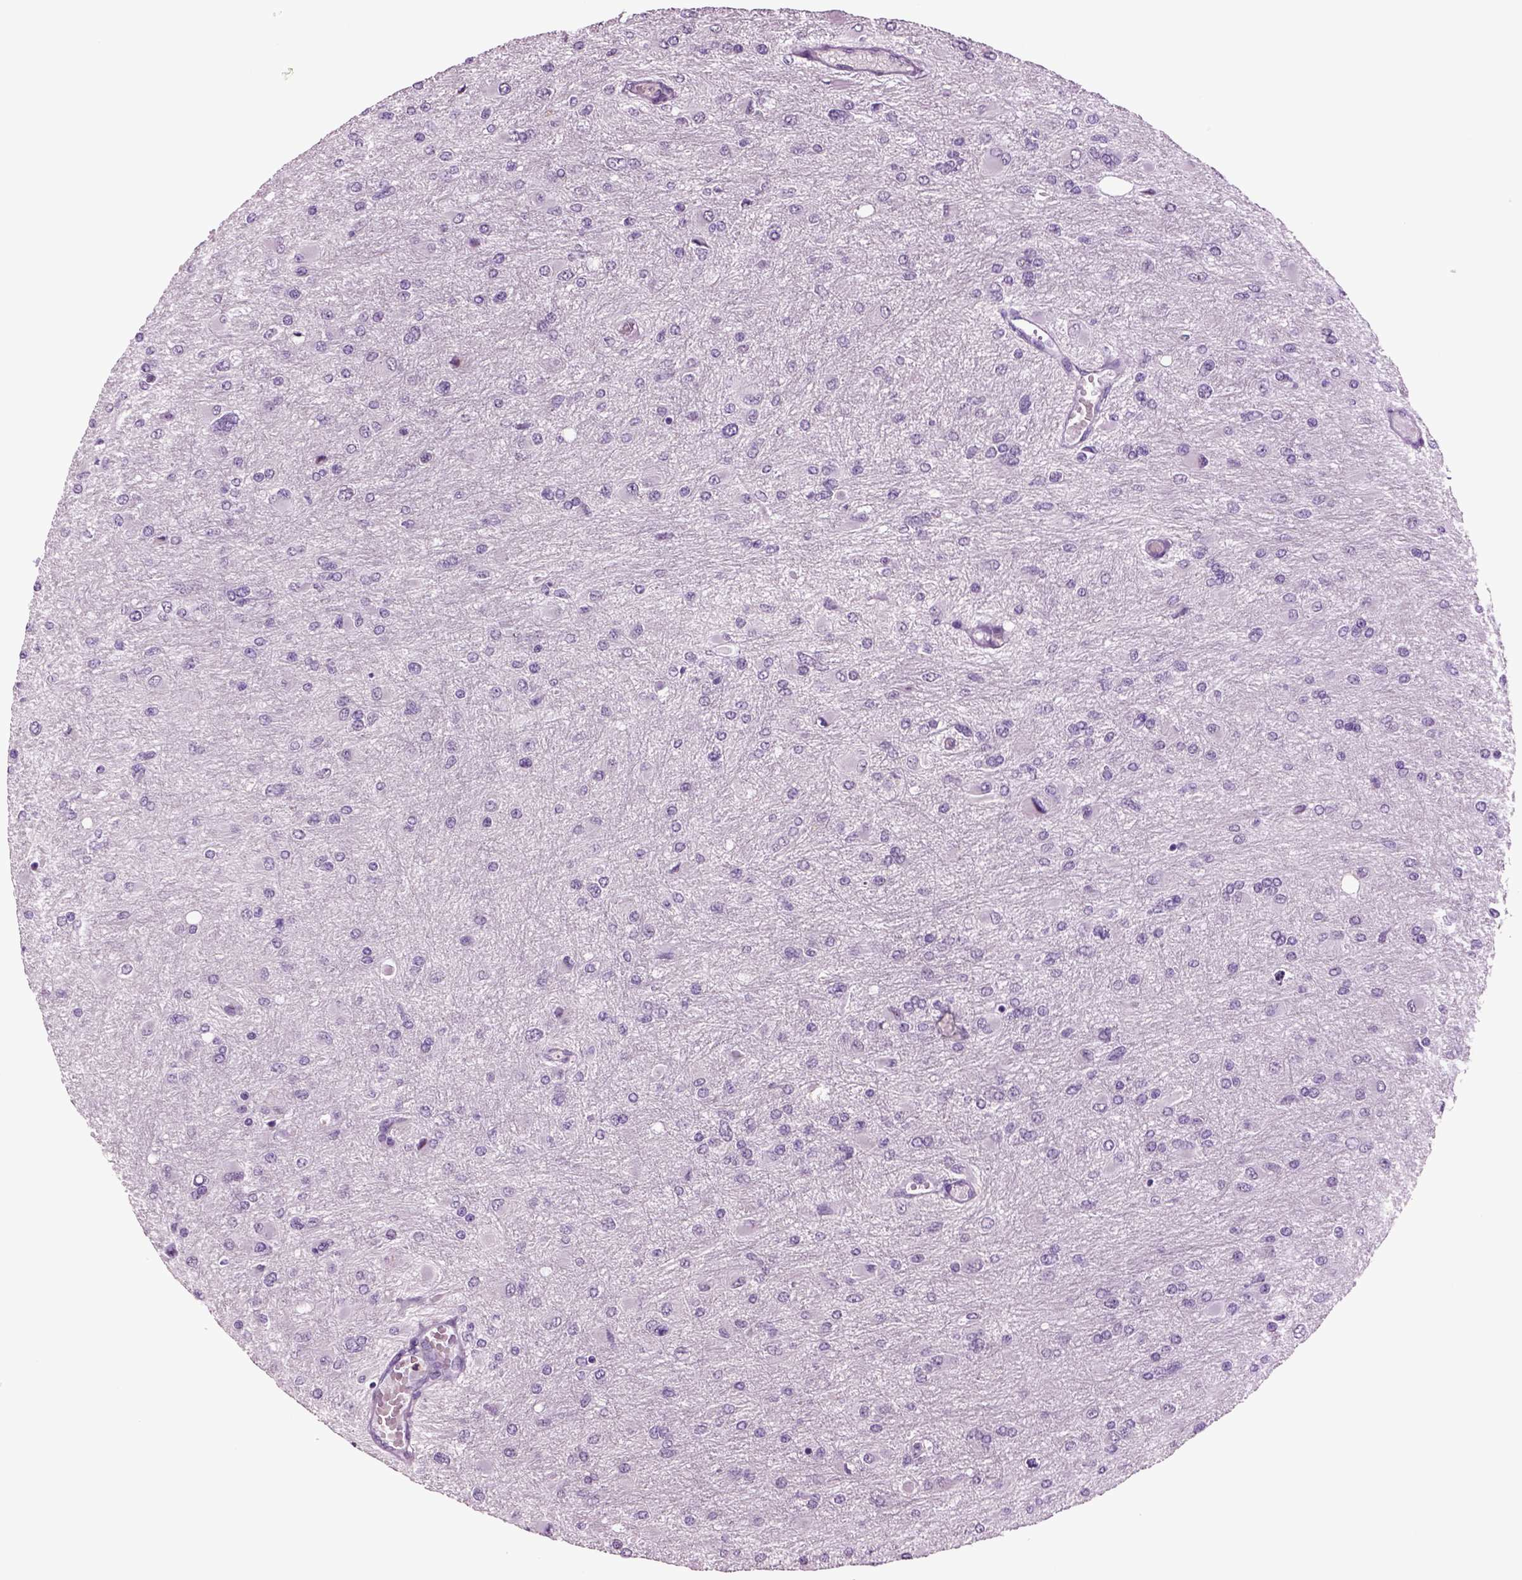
{"staining": {"intensity": "negative", "quantity": "none", "location": "none"}, "tissue": "glioma", "cell_type": "Tumor cells", "image_type": "cancer", "snomed": [{"axis": "morphology", "description": "Glioma, malignant, High grade"}, {"axis": "topography", "description": "Cerebral cortex"}], "caption": "A high-resolution micrograph shows IHC staining of malignant glioma (high-grade), which reveals no significant staining in tumor cells. (Stains: DAB immunohistochemistry with hematoxylin counter stain, Microscopy: brightfield microscopy at high magnification).", "gene": "FGF11", "patient": {"sex": "female", "age": 36}}